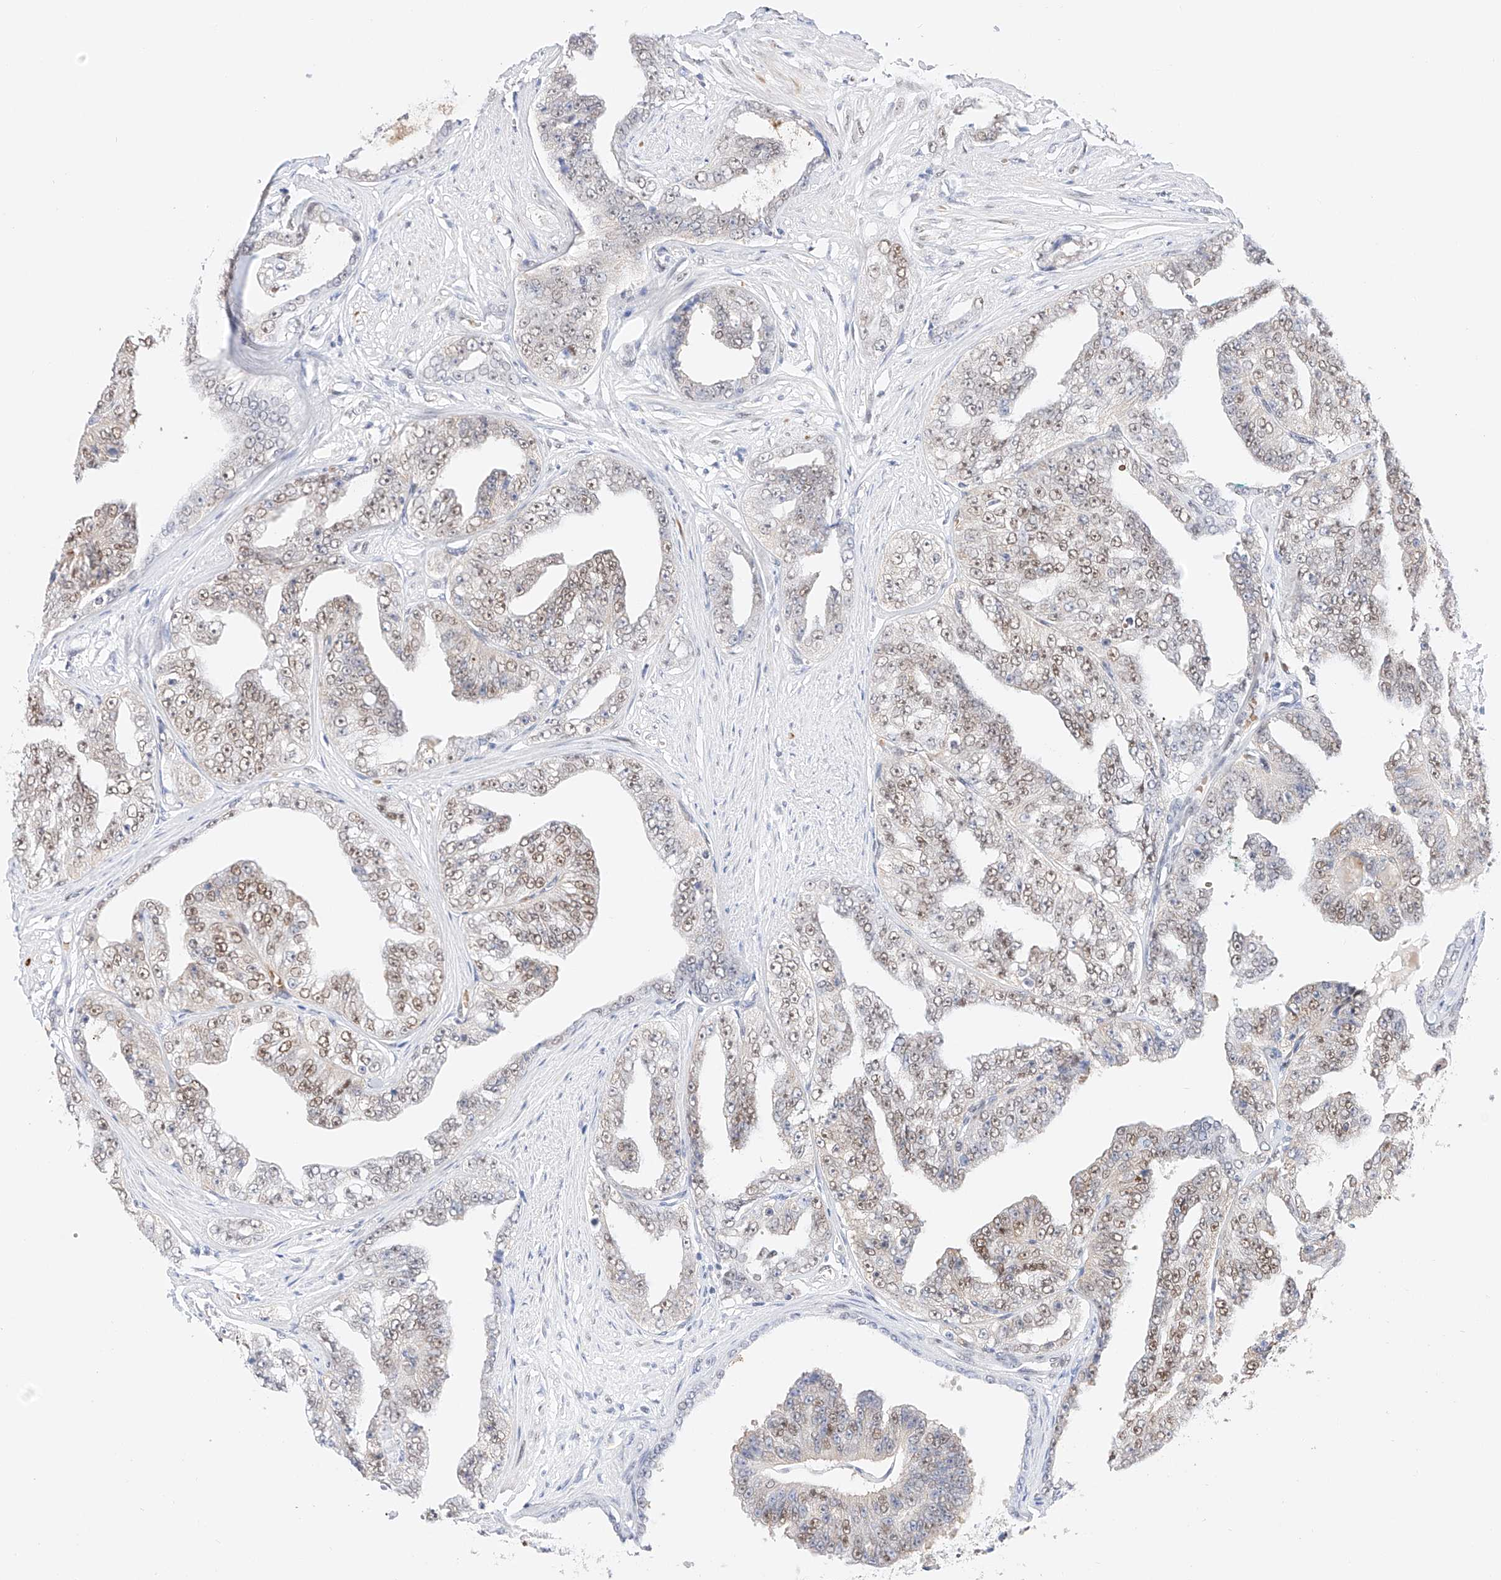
{"staining": {"intensity": "moderate", "quantity": ">75%", "location": "nuclear"}, "tissue": "prostate cancer", "cell_type": "Tumor cells", "image_type": "cancer", "snomed": [{"axis": "morphology", "description": "Adenocarcinoma, High grade"}, {"axis": "topography", "description": "Prostate"}], "caption": "Brown immunohistochemical staining in human prostate high-grade adenocarcinoma demonstrates moderate nuclear positivity in approximately >75% of tumor cells. (IHC, brightfield microscopy, high magnification).", "gene": "APIP", "patient": {"sex": "male", "age": 71}}